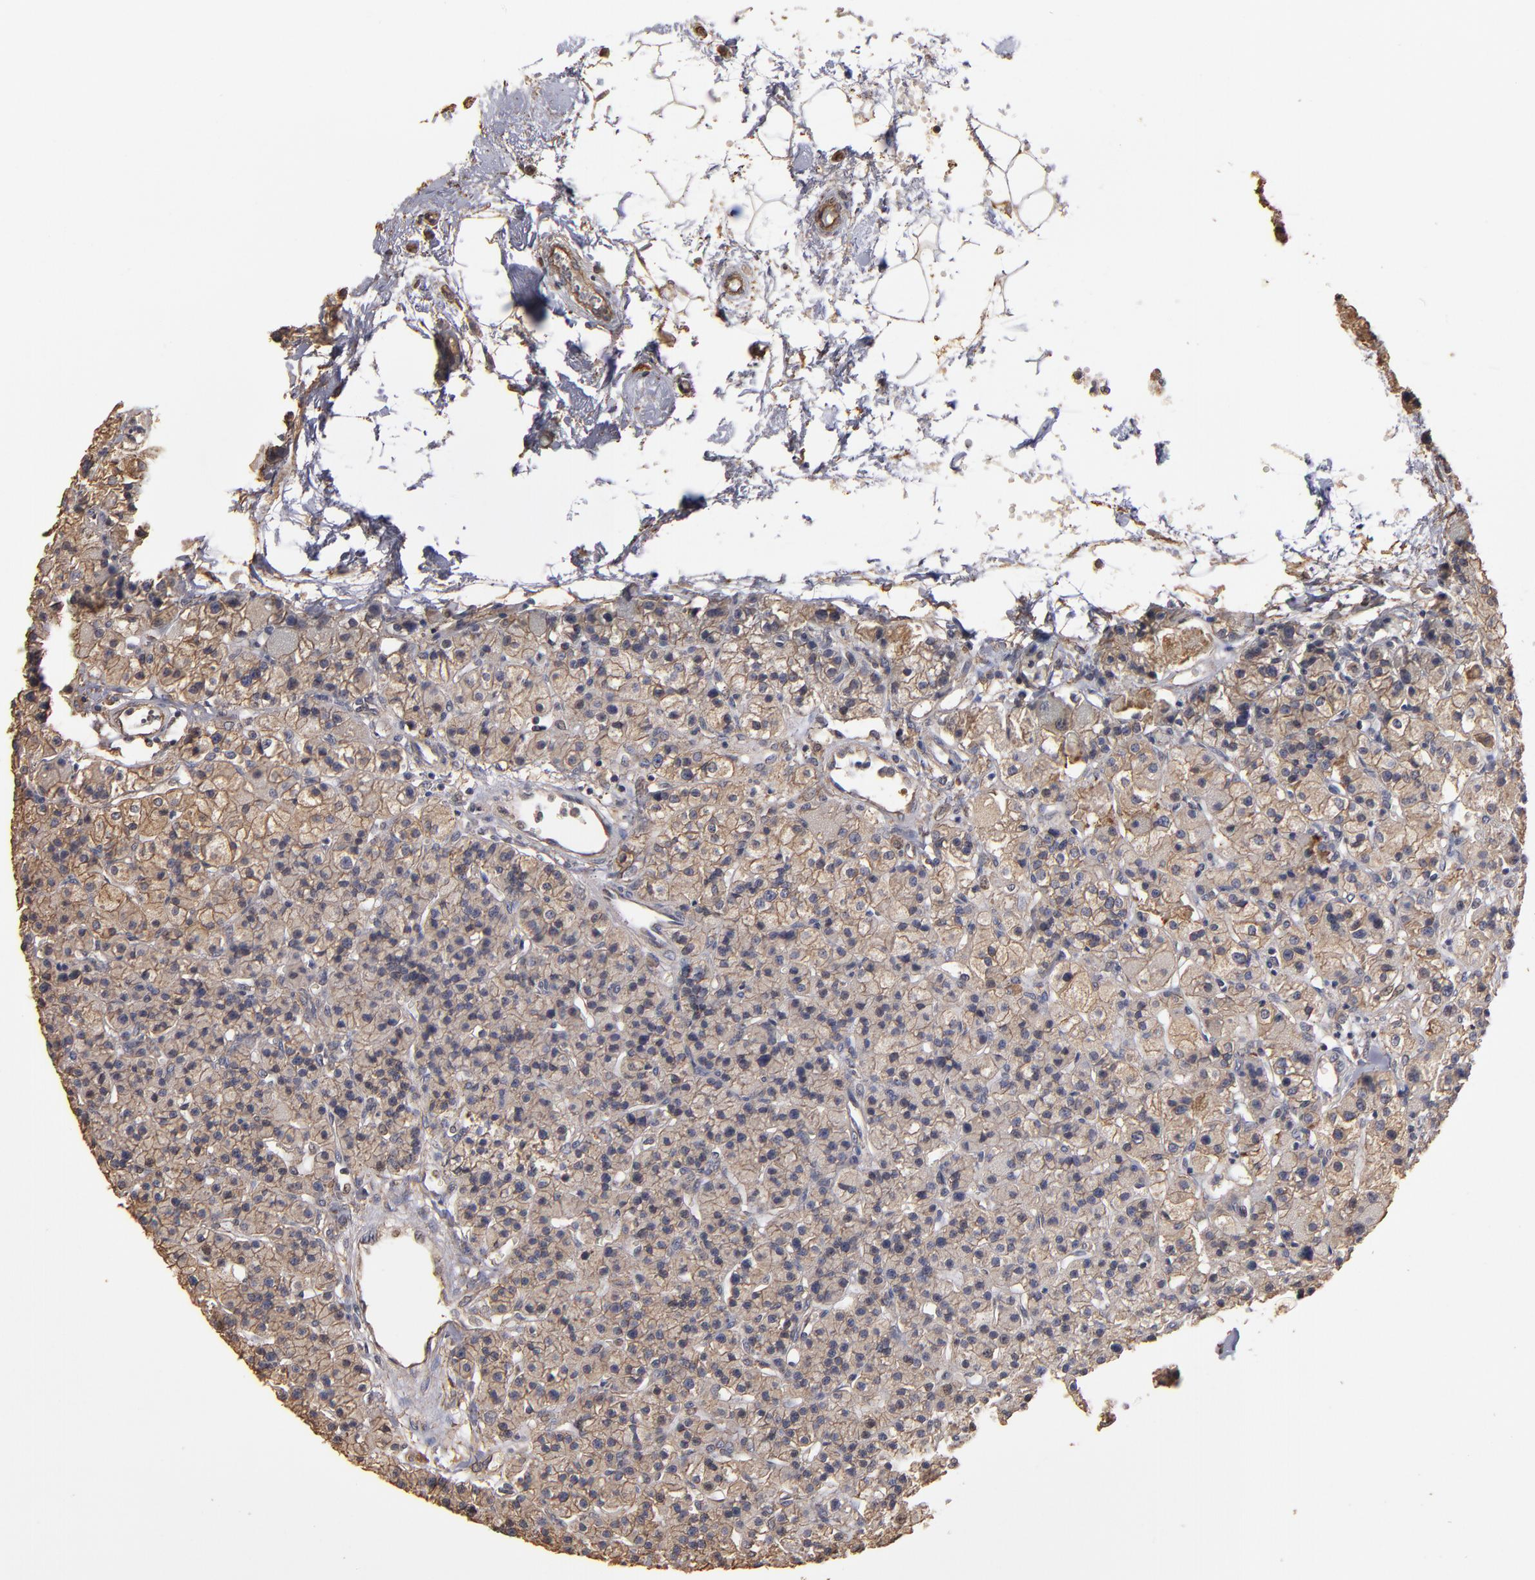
{"staining": {"intensity": "moderate", "quantity": ">75%", "location": "cytoplasmic/membranous"}, "tissue": "parathyroid gland", "cell_type": "Glandular cells", "image_type": "normal", "snomed": [{"axis": "morphology", "description": "Normal tissue, NOS"}, {"axis": "topography", "description": "Parathyroid gland"}], "caption": "DAB immunohistochemical staining of normal parathyroid gland reveals moderate cytoplasmic/membranous protein expression in approximately >75% of glandular cells.", "gene": "DMD", "patient": {"sex": "female", "age": 58}}